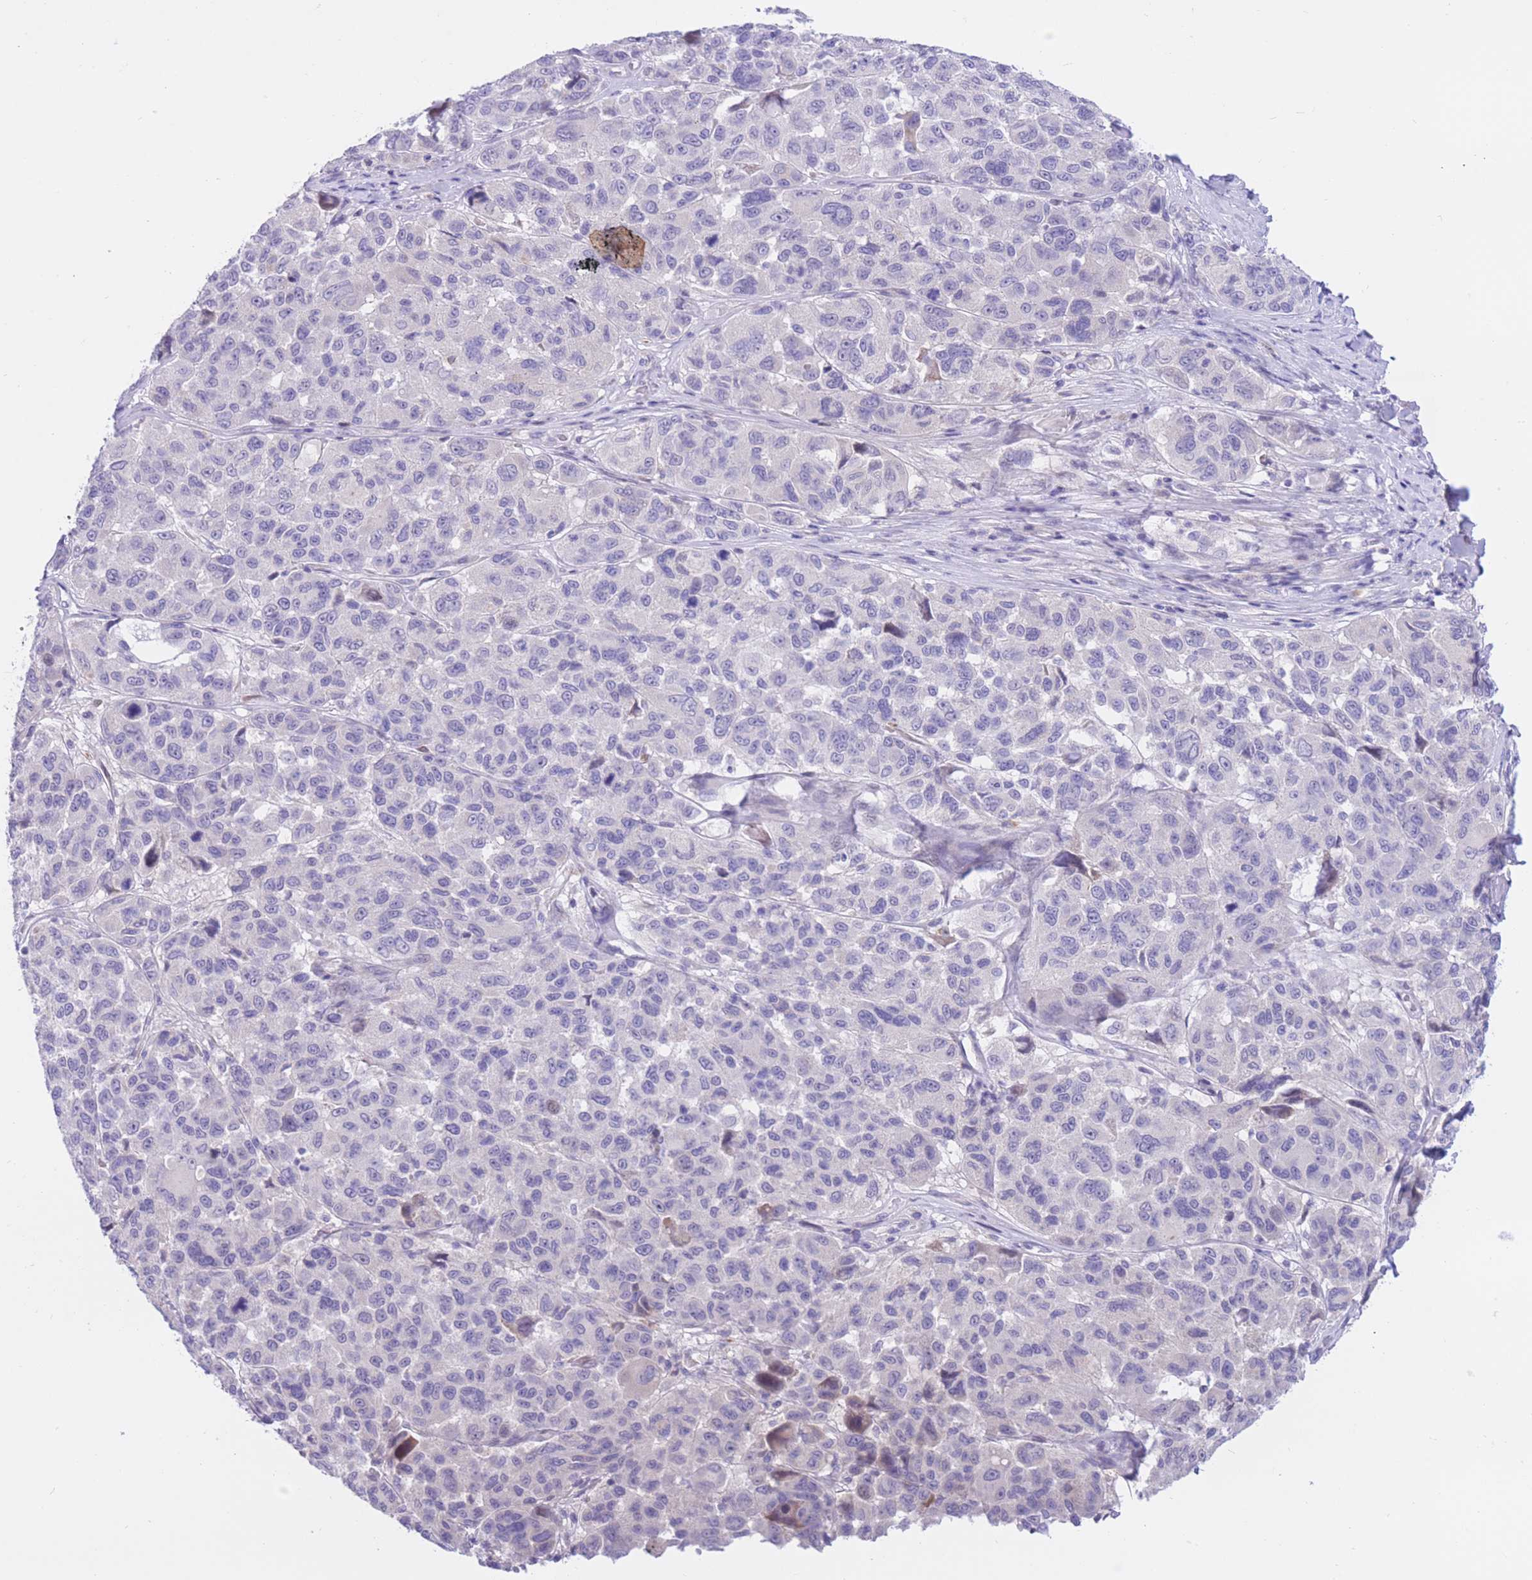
{"staining": {"intensity": "negative", "quantity": "none", "location": "none"}, "tissue": "melanoma", "cell_type": "Tumor cells", "image_type": "cancer", "snomed": [{"axis": "morphology", "description": "Malignant melanoma, NOS"}, {"axis": "topography", "description": "Skin"}], "caption": "Malignant melanoma was stained to show a protein in brown. There is no significant staining in tumor cells.", "gene": "RPL39L", "patient": {"sex": "female", "age": 66}}